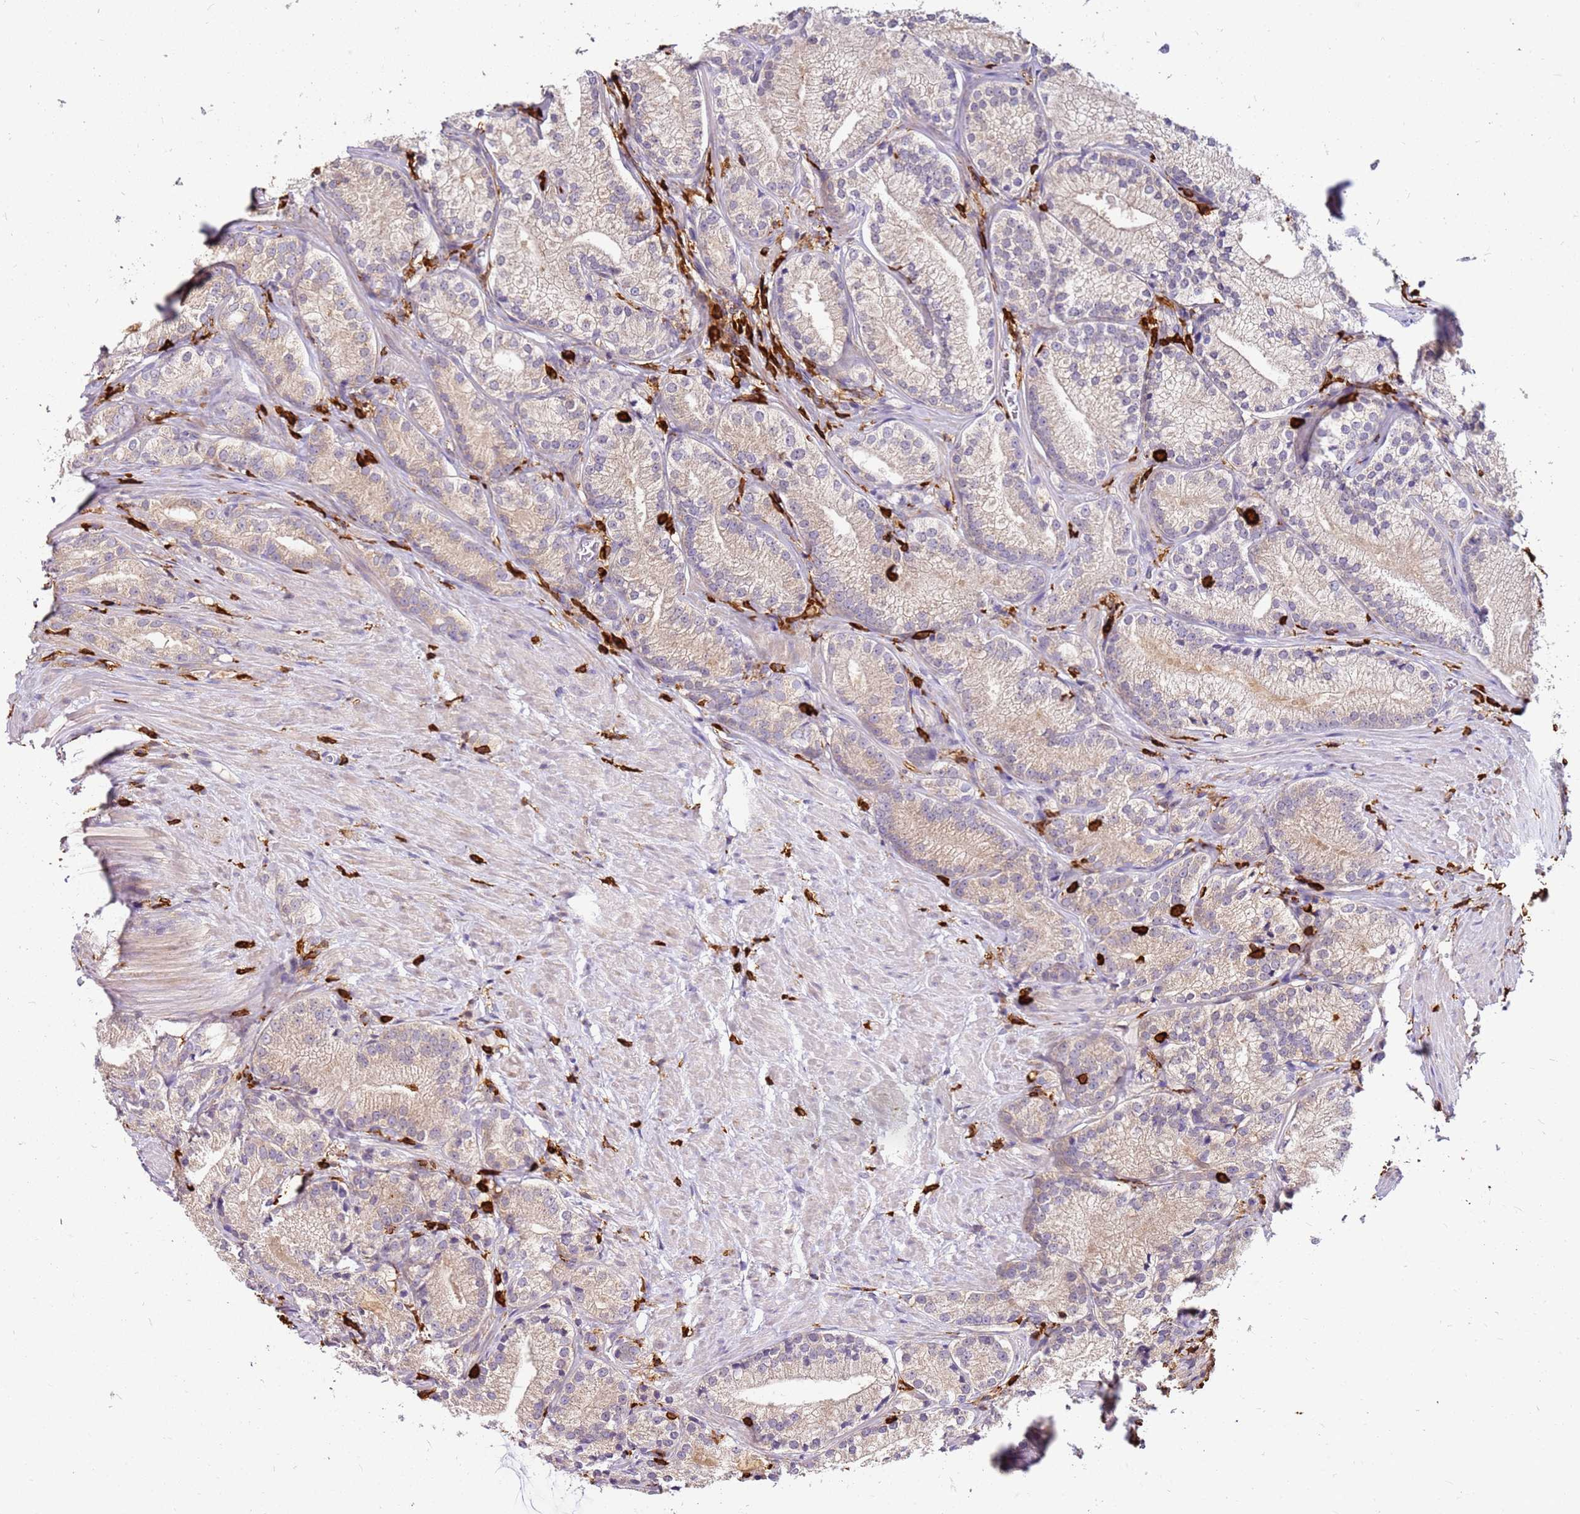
{"staining": {"intensity": "weak", "quantity": ">75%", "location": "cytoplasmic/membranous"}, "tissue": "prostate cancer", "cell_type": "Tumor cells", "image_type": "cancer", "snomed": [{"axis": "morphology", "description": "Adenocarcinoma, Low grade"}, {"axis": "topography", "description": "Prostate"}], "caption": "Immunohistochemical staining of human prostate cancer (adenocarcinoma (low-grade)) shows low levels of weak cytoplasmic/membranous positivity in approximately >75% of tumor cells.", "gene": "CORO1A", "patient": {"sex": "male", "age": 57}}